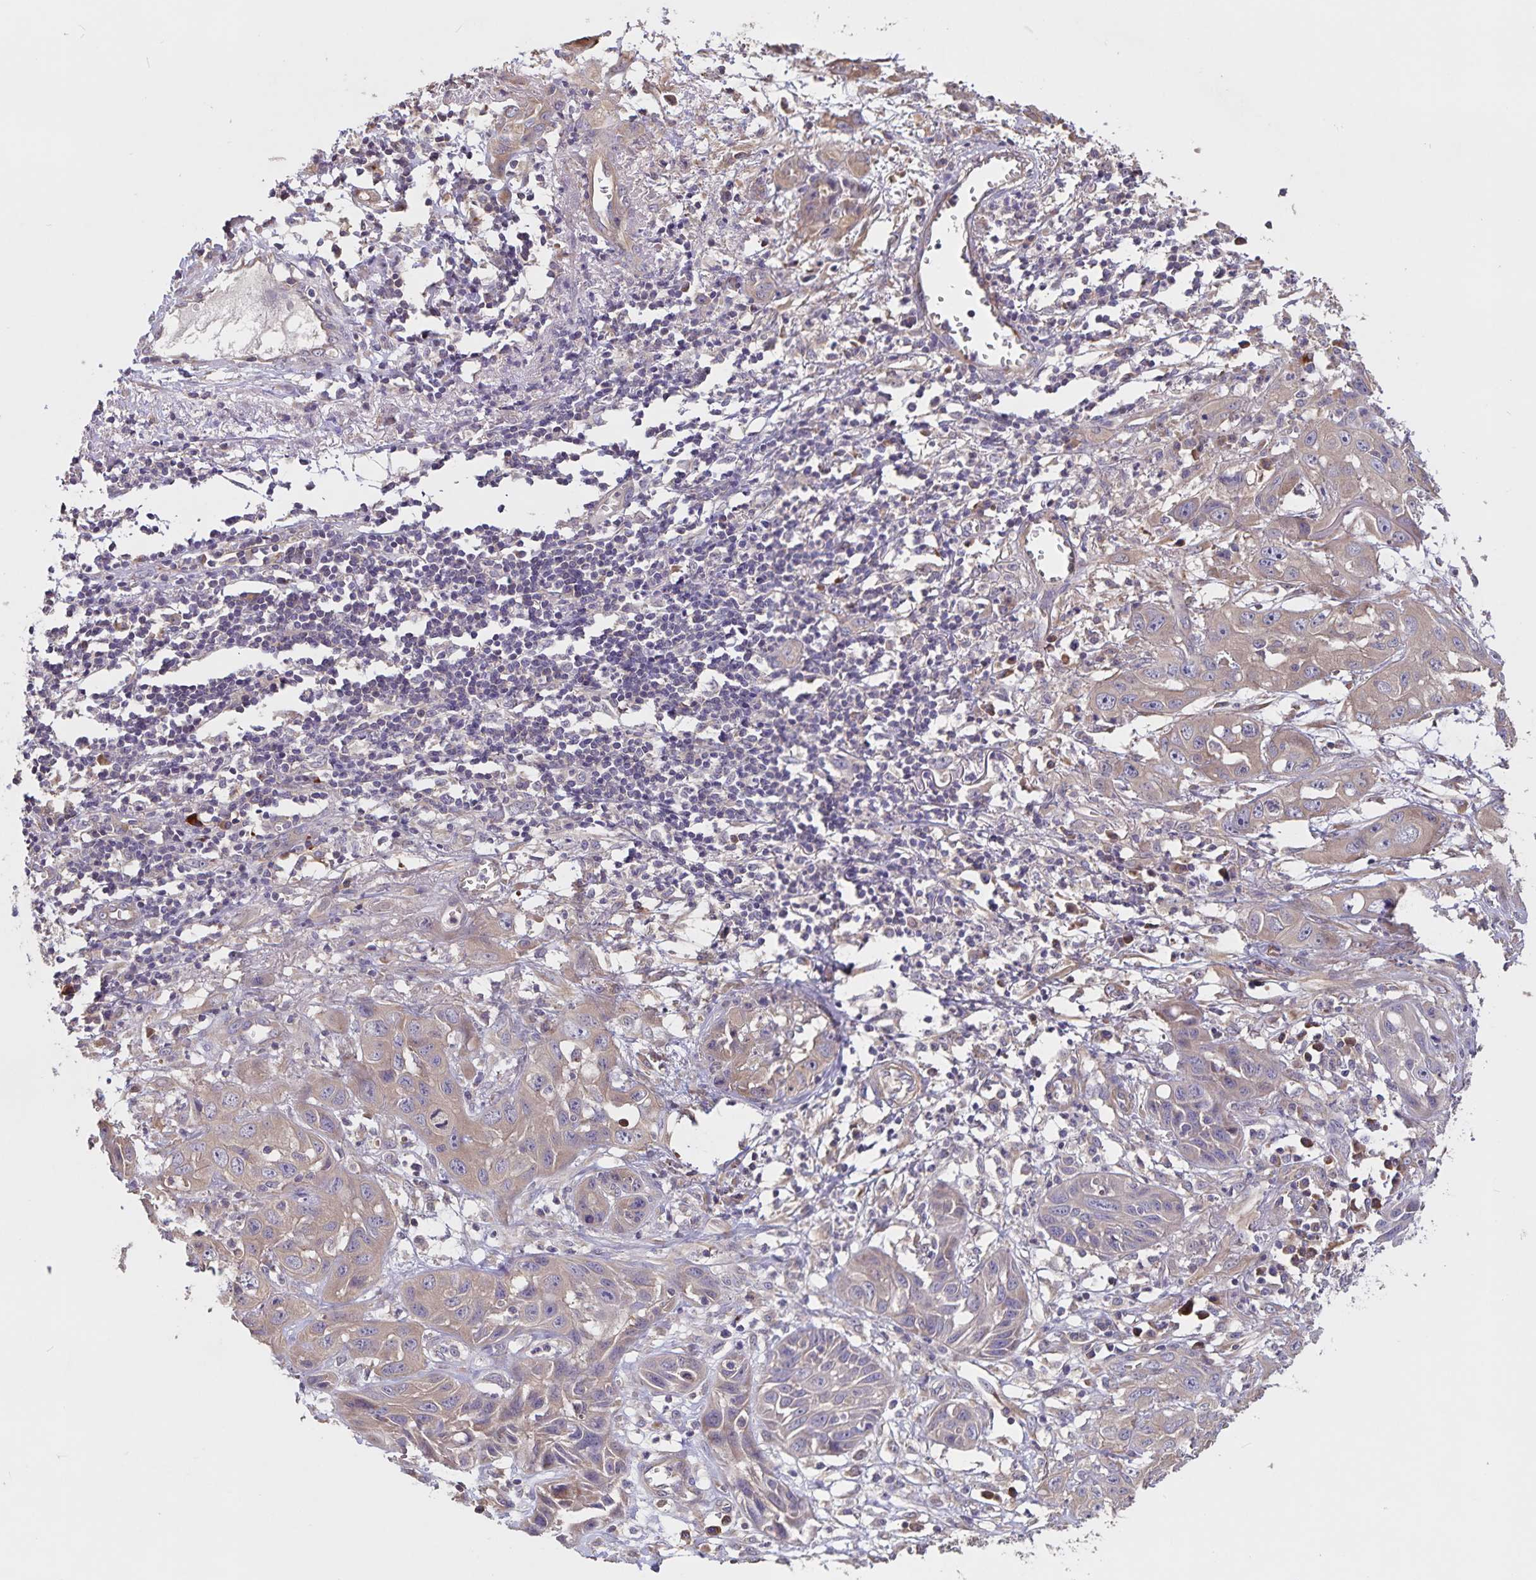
{"staining": {"intensity": "weak", "quantity": "25%-75%", "location": "cytoplasmic/membranous"}, "tissue": "skin cancer", "cell_type": "Tumor cells", "image_type": "cancer", "snomed": [{"axis": "morphology", "description": "Squamous cell carcinoma, NOS"}, {"axis": "topography", "description": "Skin"}, {"axis": "topography", "description": "Vulva"}], "caption": "Tumor cells reveal low levels of weak cytoplasmic/membranous staining in approximately 25%-75% of cells in human squamous cell carcinoma (skin).", "gene": "FBXL16", "patient": {"sex": "female", "age": 71}}